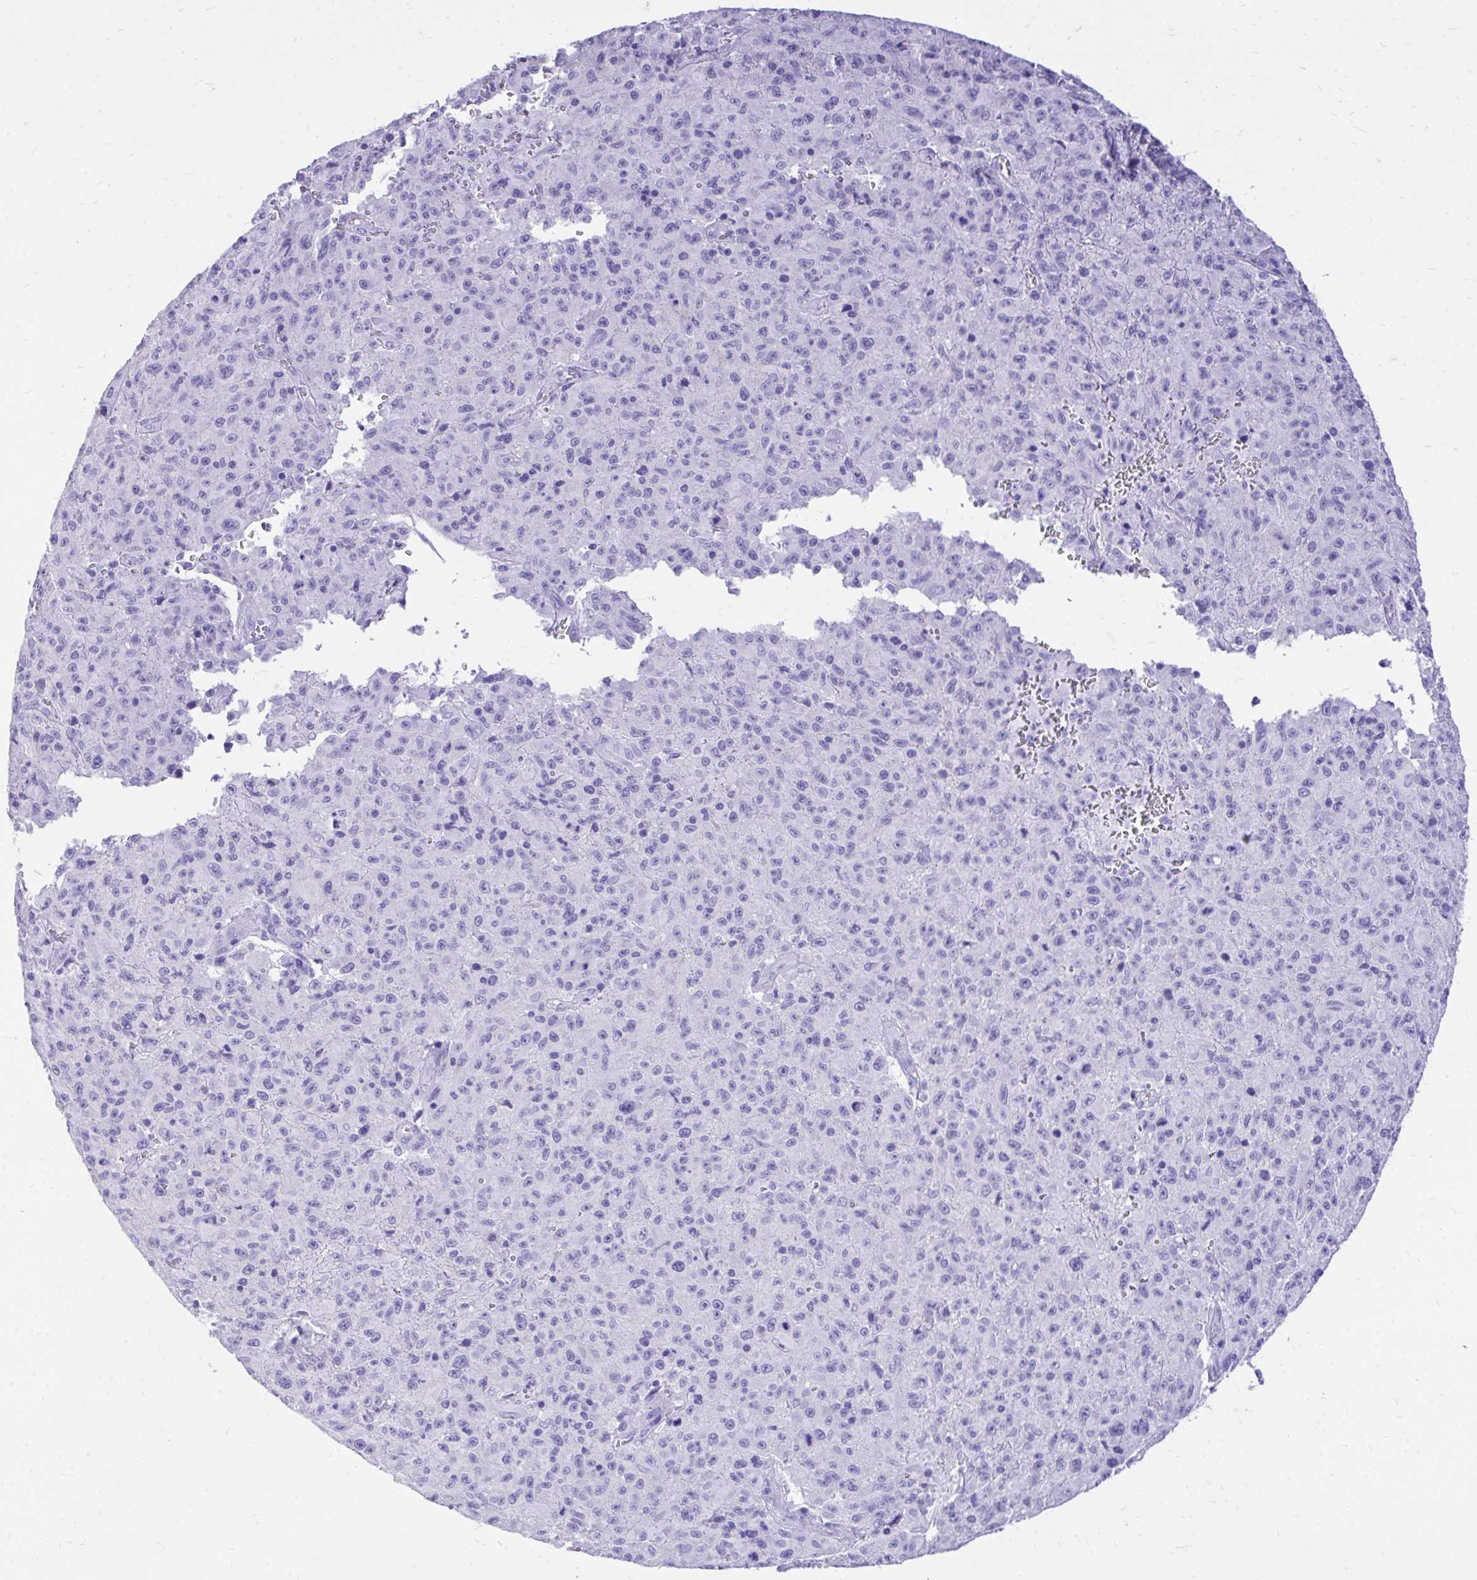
{"staining": {"intensity": "negative", "quantity": "none", "location": "none"}, "tissue": "melanoma", "cell_type": "Tumor cells", "image_type": "cancer", "snomed": [{"axis": "morphology", "description": "Malignant melanoma, NOS"}, {"axis": "topography", "description": "Skin"}], "caption": "The photomicrograph shows no staining of tumor cells in melanoma. The staining was performed using DAB to visualize the protein expression in brown, while the nuclei were stained in blue with hematoxylin (Magnification: 20x).", "gene": "MON1A", "patient": {"sex": "male", "age": 46}}